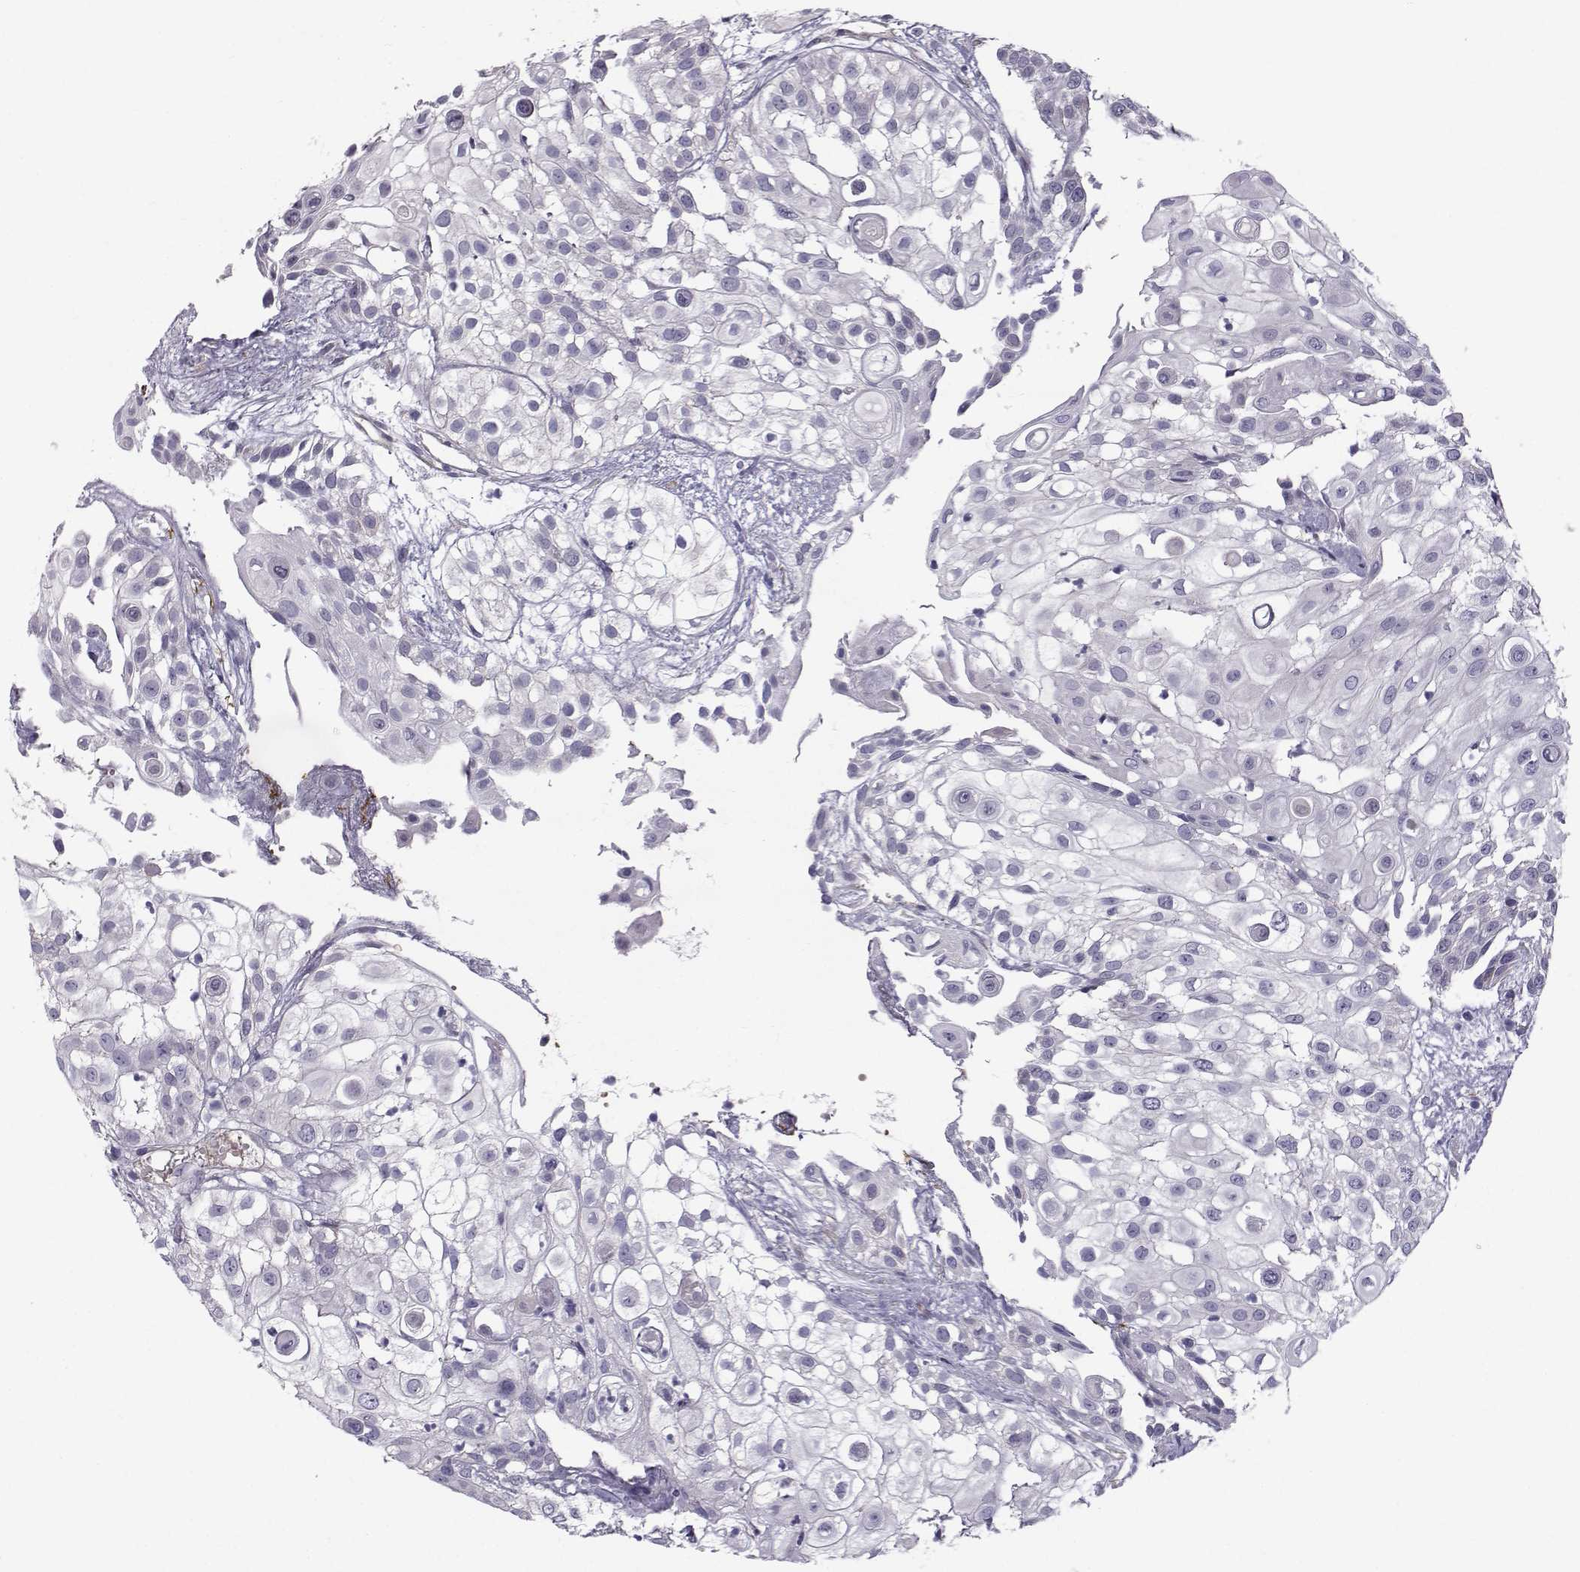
{"staining": {"intensity": "negative", "quantity": "none", "location": "none"}, "tissue": "urothelial cancer", "cell_type": "Tumor cells", "image_type": "cancer", "snomed": [{"axis": "morphology", "description": "Urothelial carcinoma, High grade"}, {"axis": "topography", "description": "Urinary bladder"}], "caption": "Immunohistochemistry (IHC) photomicrograph of urothelial carcinoma (high-grade) stained for a protein (brown), which exhibits no positivity in tumor cells.", "gene": "QPCT", "patient": {"sex": "female", "age": 79}}